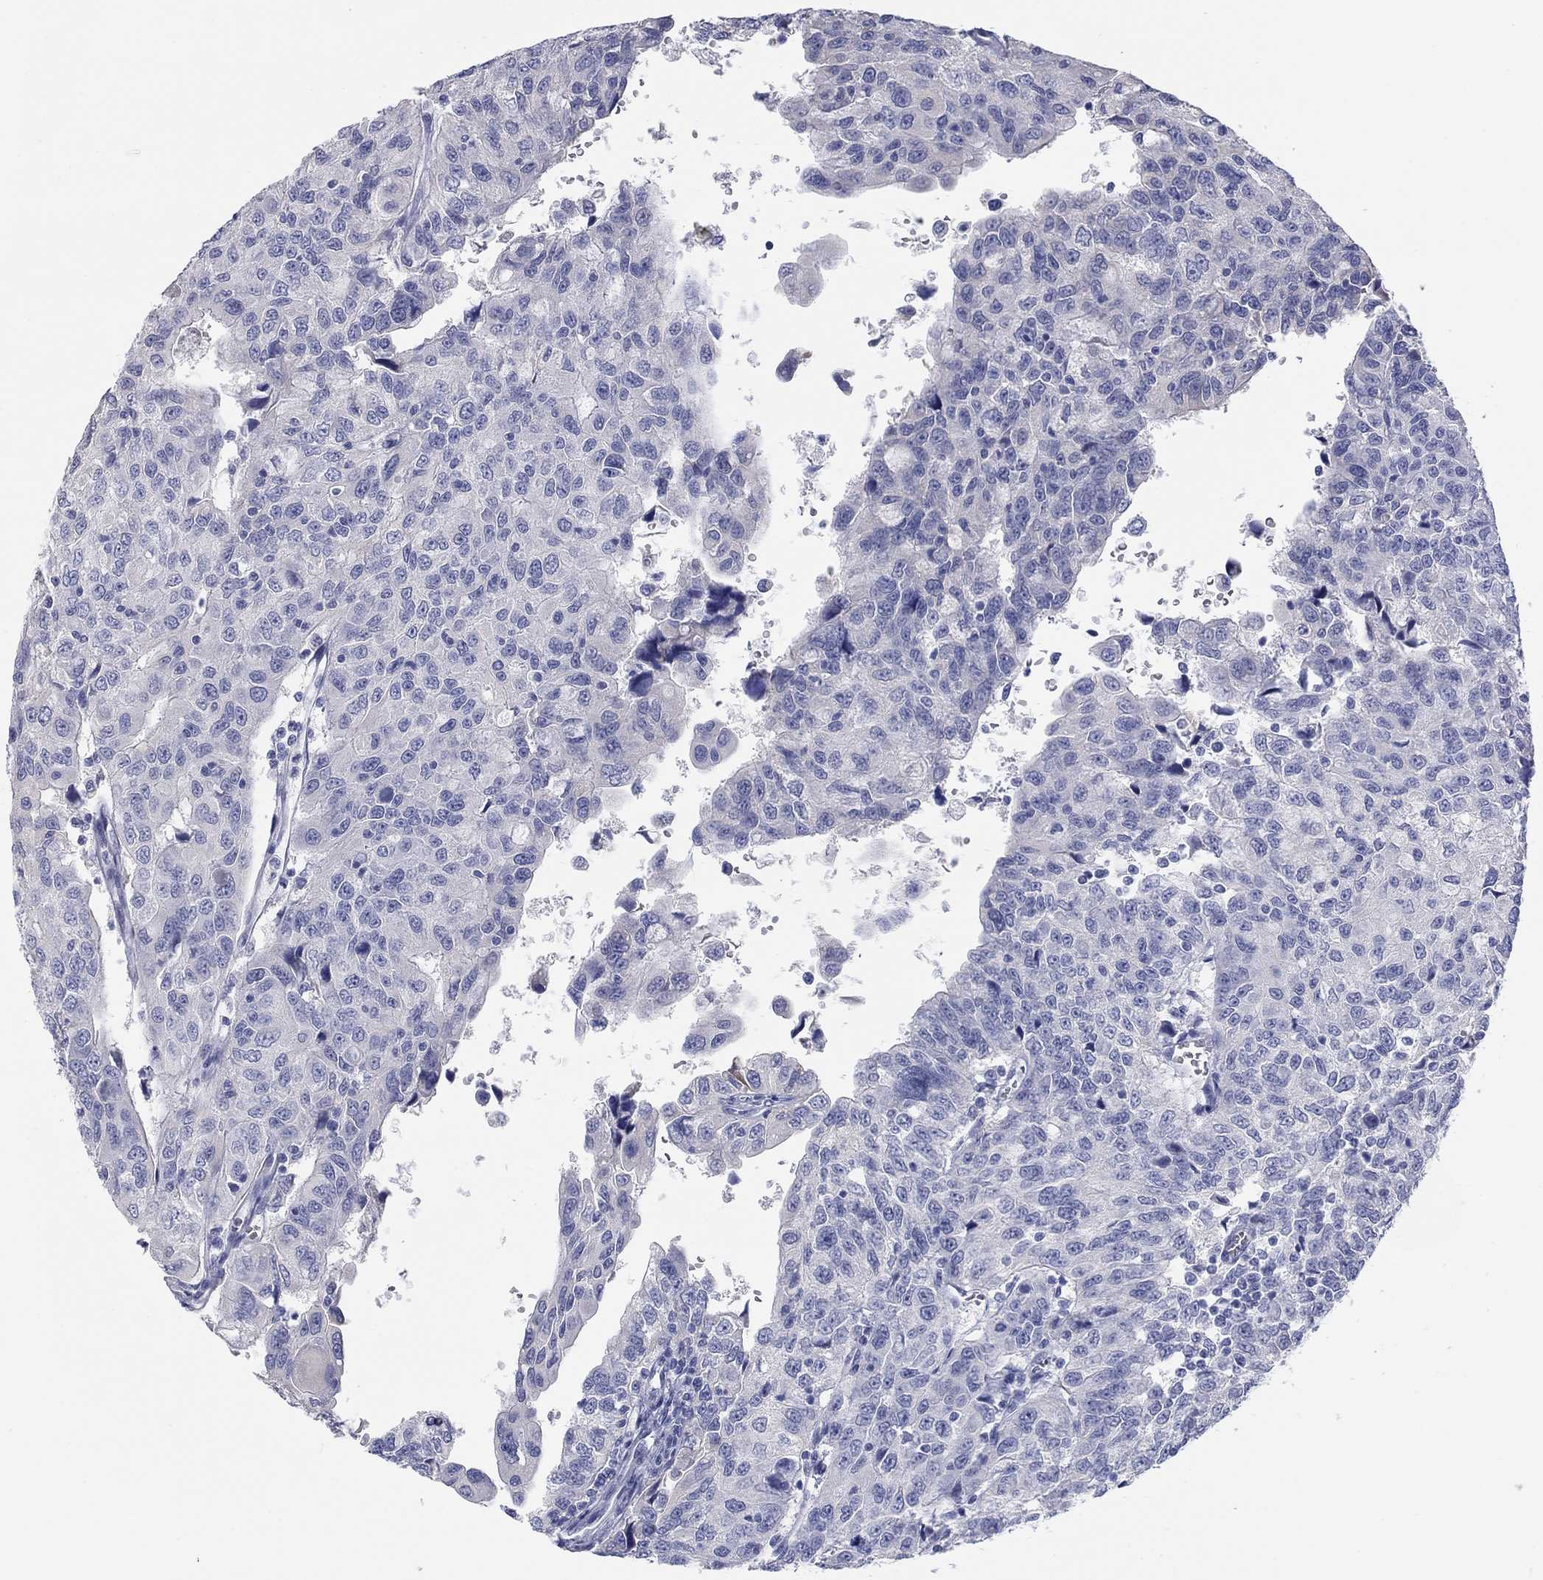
{"staining": {"intensity": "negative", "quantity": "none", "location": "none"}, "tissue": "urothelial cancer", "cell_type": "Tumor cells", "image_type": "cancer", "snomed": [{"axis": "morphology", "description": "Urothelial carcinoma, NOS"}, {"axis": "morphology", "description": "Urothelial carcinoma, High grade"}, {"axis": "topography", "description": "Urinary bladder"}], "caption": "This is an immunohistochemistry image of human transitional cell carcinoma. There is no positivity in tumor cells.", "gene": "LRRC4C", "patient": {"sex": "female", "age": 73}}